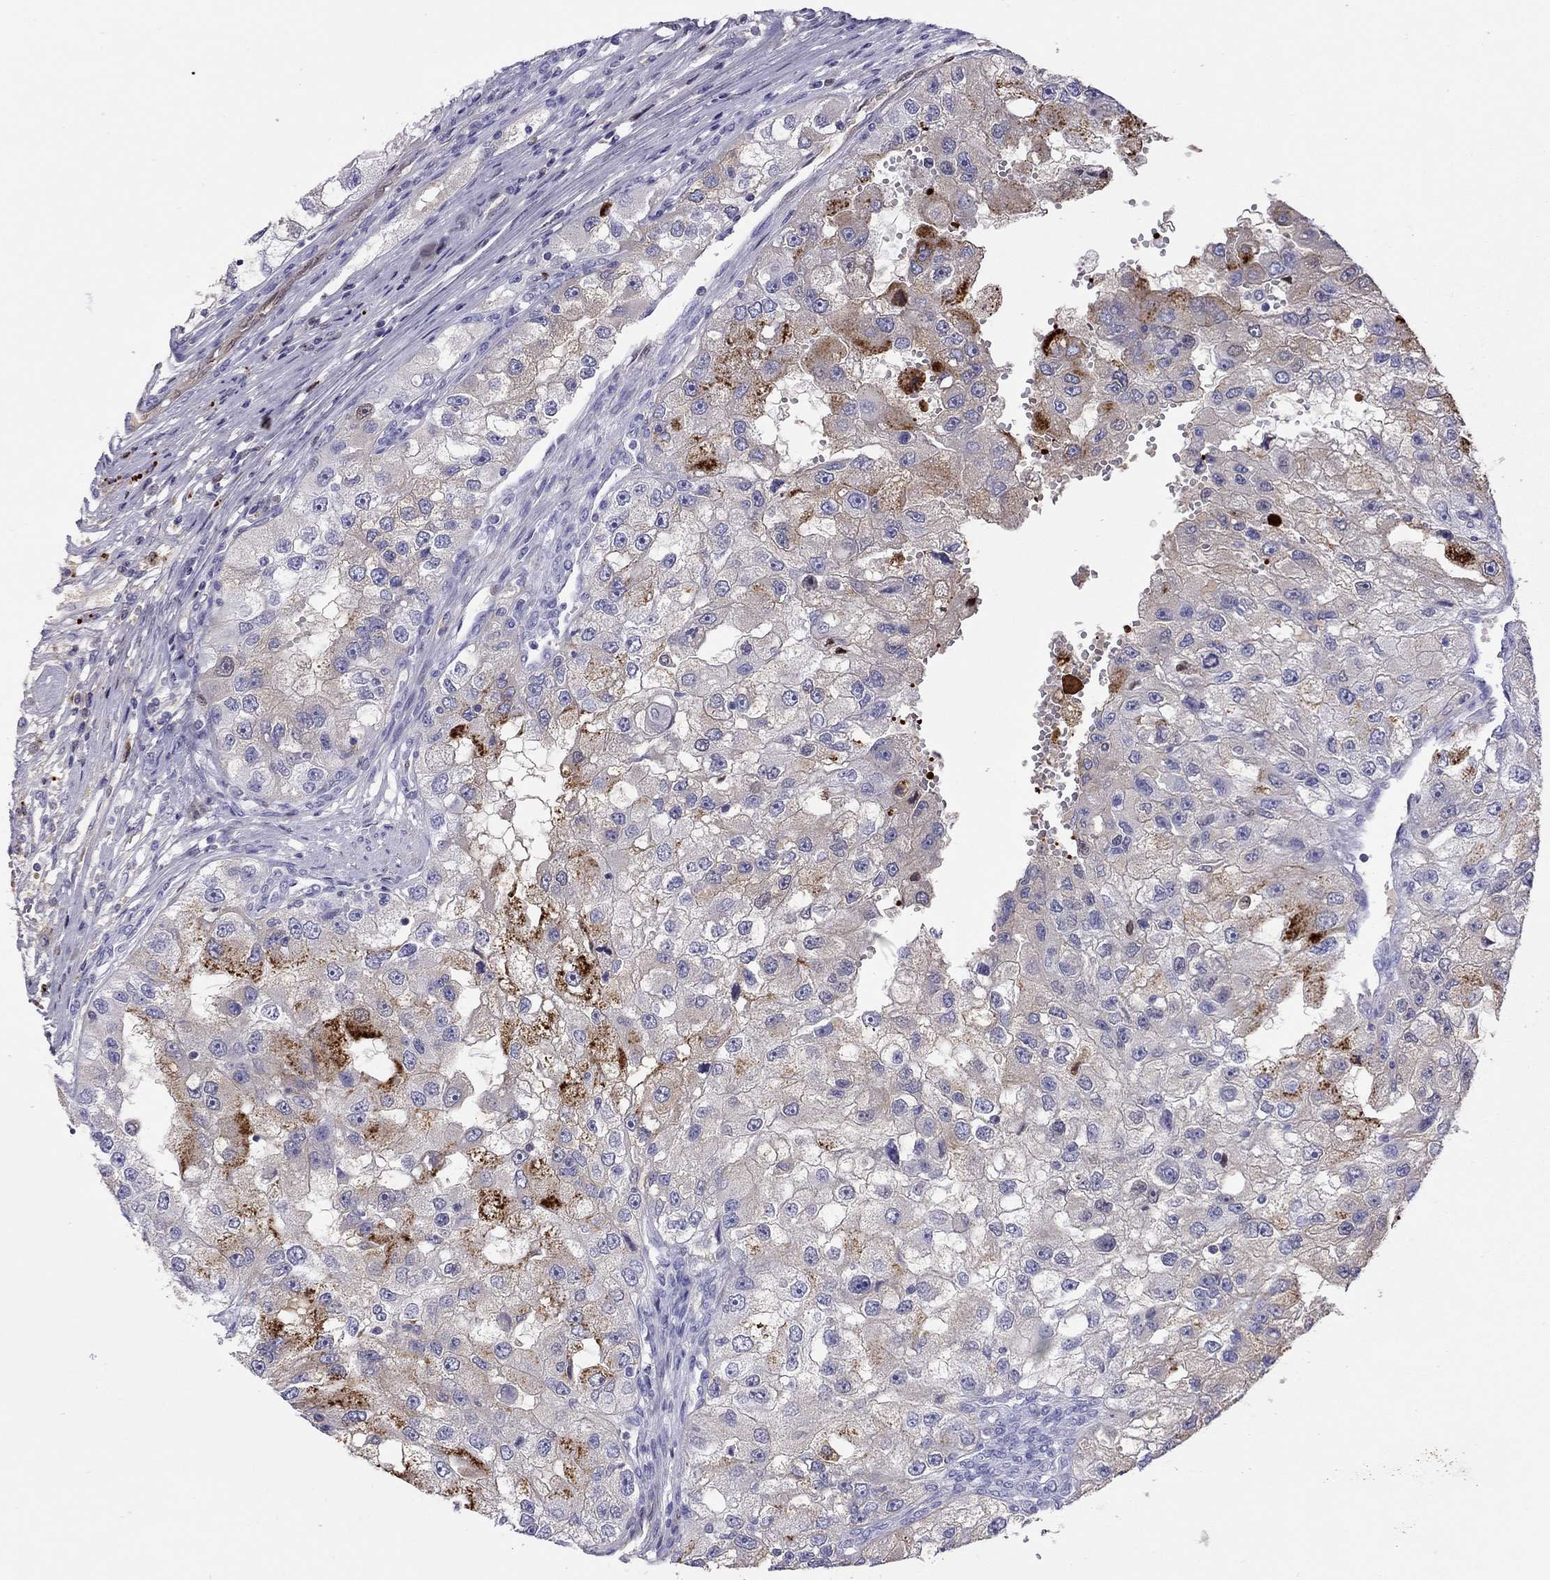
{"staining": {"intensity": "strong", "quantity": "<25%", "location": "cytoplasmic/membranous"}, "tissue": "renal cancer", "cell_type": "Tumor cells", "image_type": "cancer", "snomed": [{"axis": "morphology", "description": "Adenocarcinoma, NOS"}, {"axis": "topography", "description": "Kidney"}], "caption": "Human renal cancer (adenocarcinoma) stained with a brown dye exhibits strong cytoplasmic/membranous positive staining in about <25% of tumor cells.", "gene": "SERPINA3", "patient": {"sex": "male", "age": 63}}